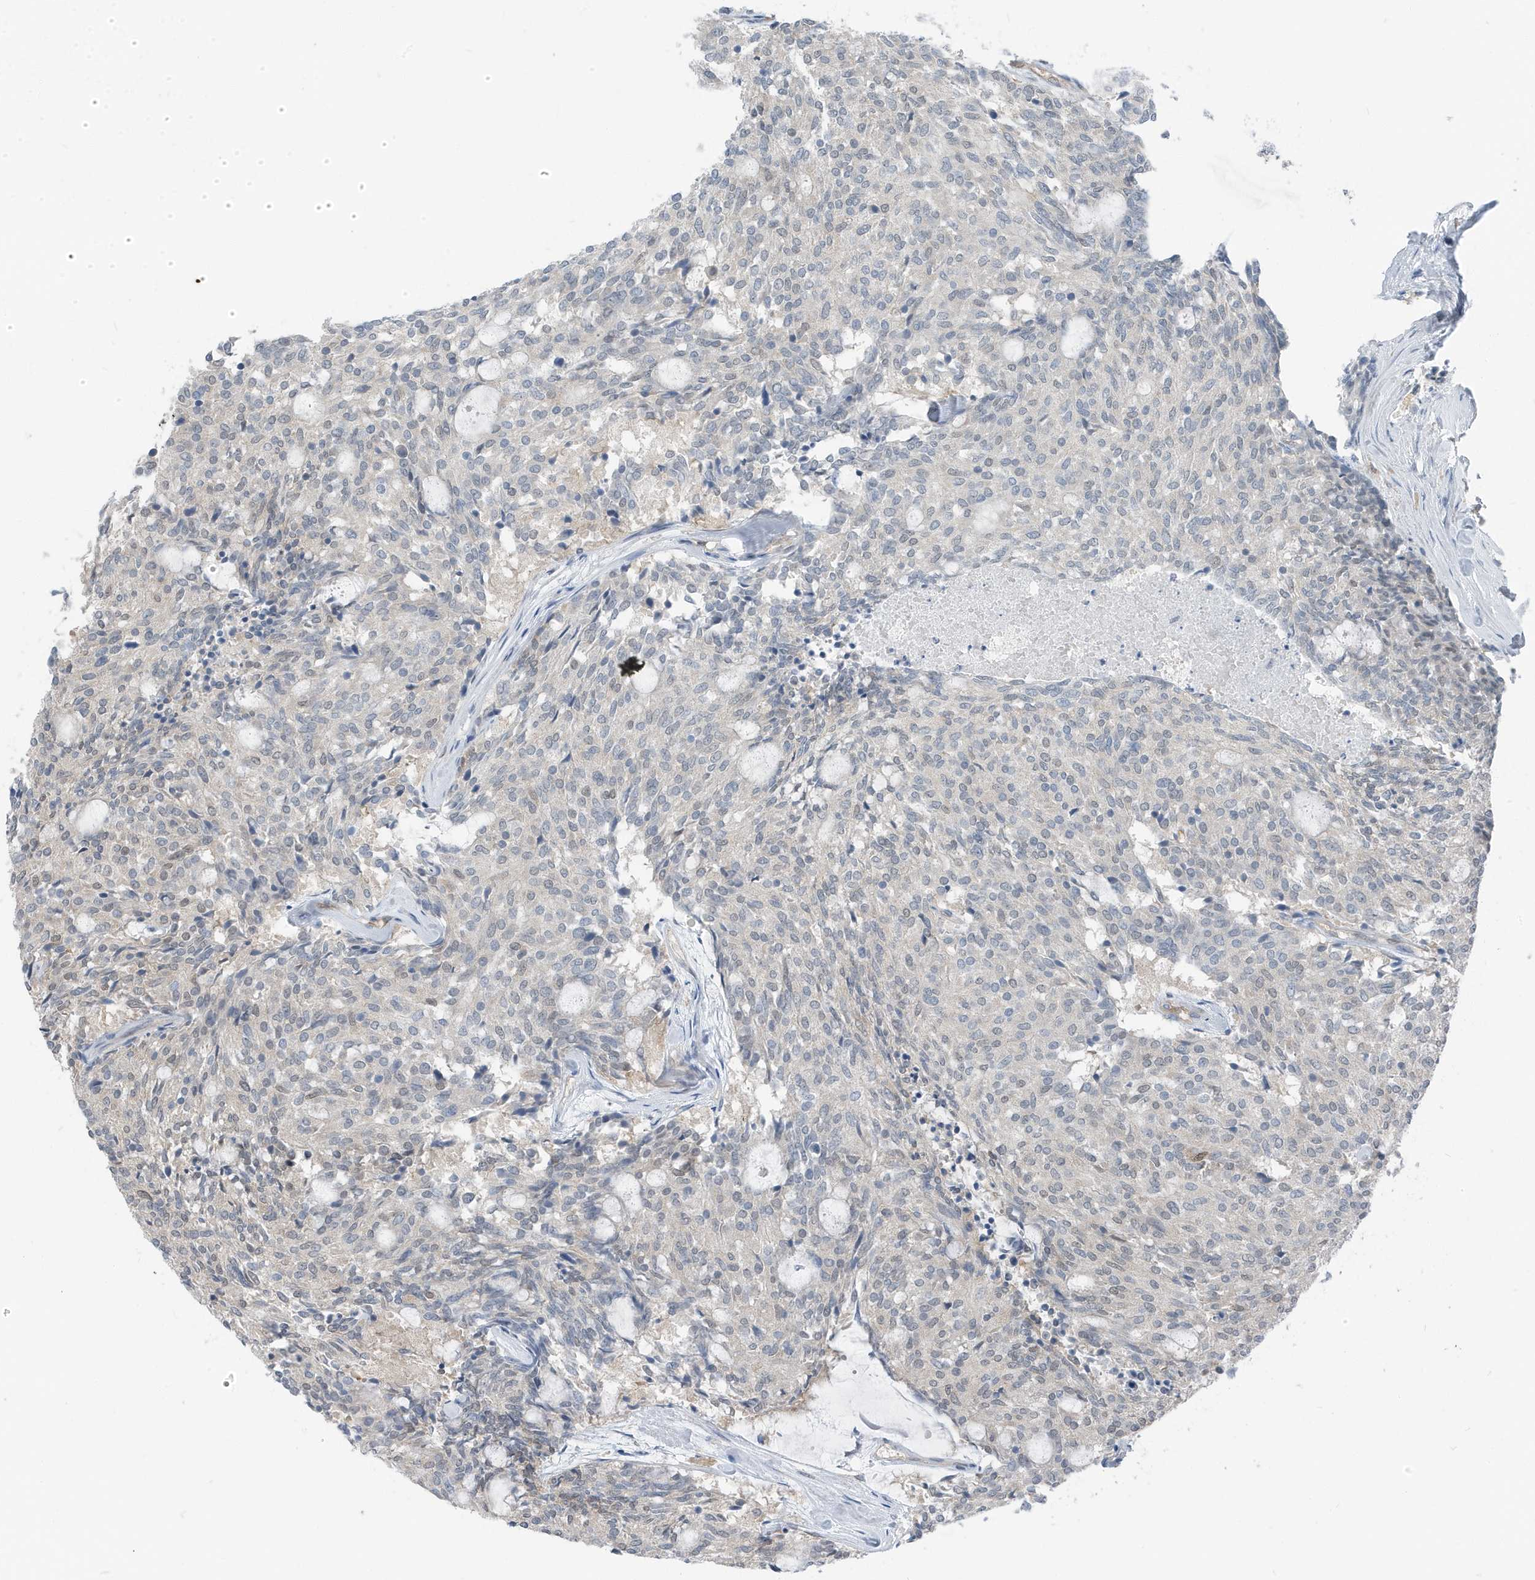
{"staining": {"intensity": "negative", "quantity": "none", "location": "none"}, "tissue": "carcinoid", "cell_type": "Tumor cells", "image_type": "cancer", "snomed": [{"axis": "morphology", "description": "Carcinoid, malignant, NOS"}, {"axis": "topography", "description": "Pancreas"}], "caption": "A micrograph of carcinoid stained for a protein demonstrates no brown staining in tumor cells. The staining is performed using DAB (3,3'-diaminobenzidine) brown chromogen with nuclei counter-stained in using hematoxylin.", "gene": "NCOA7", "patient": {"sex": "female", "age": 54}}